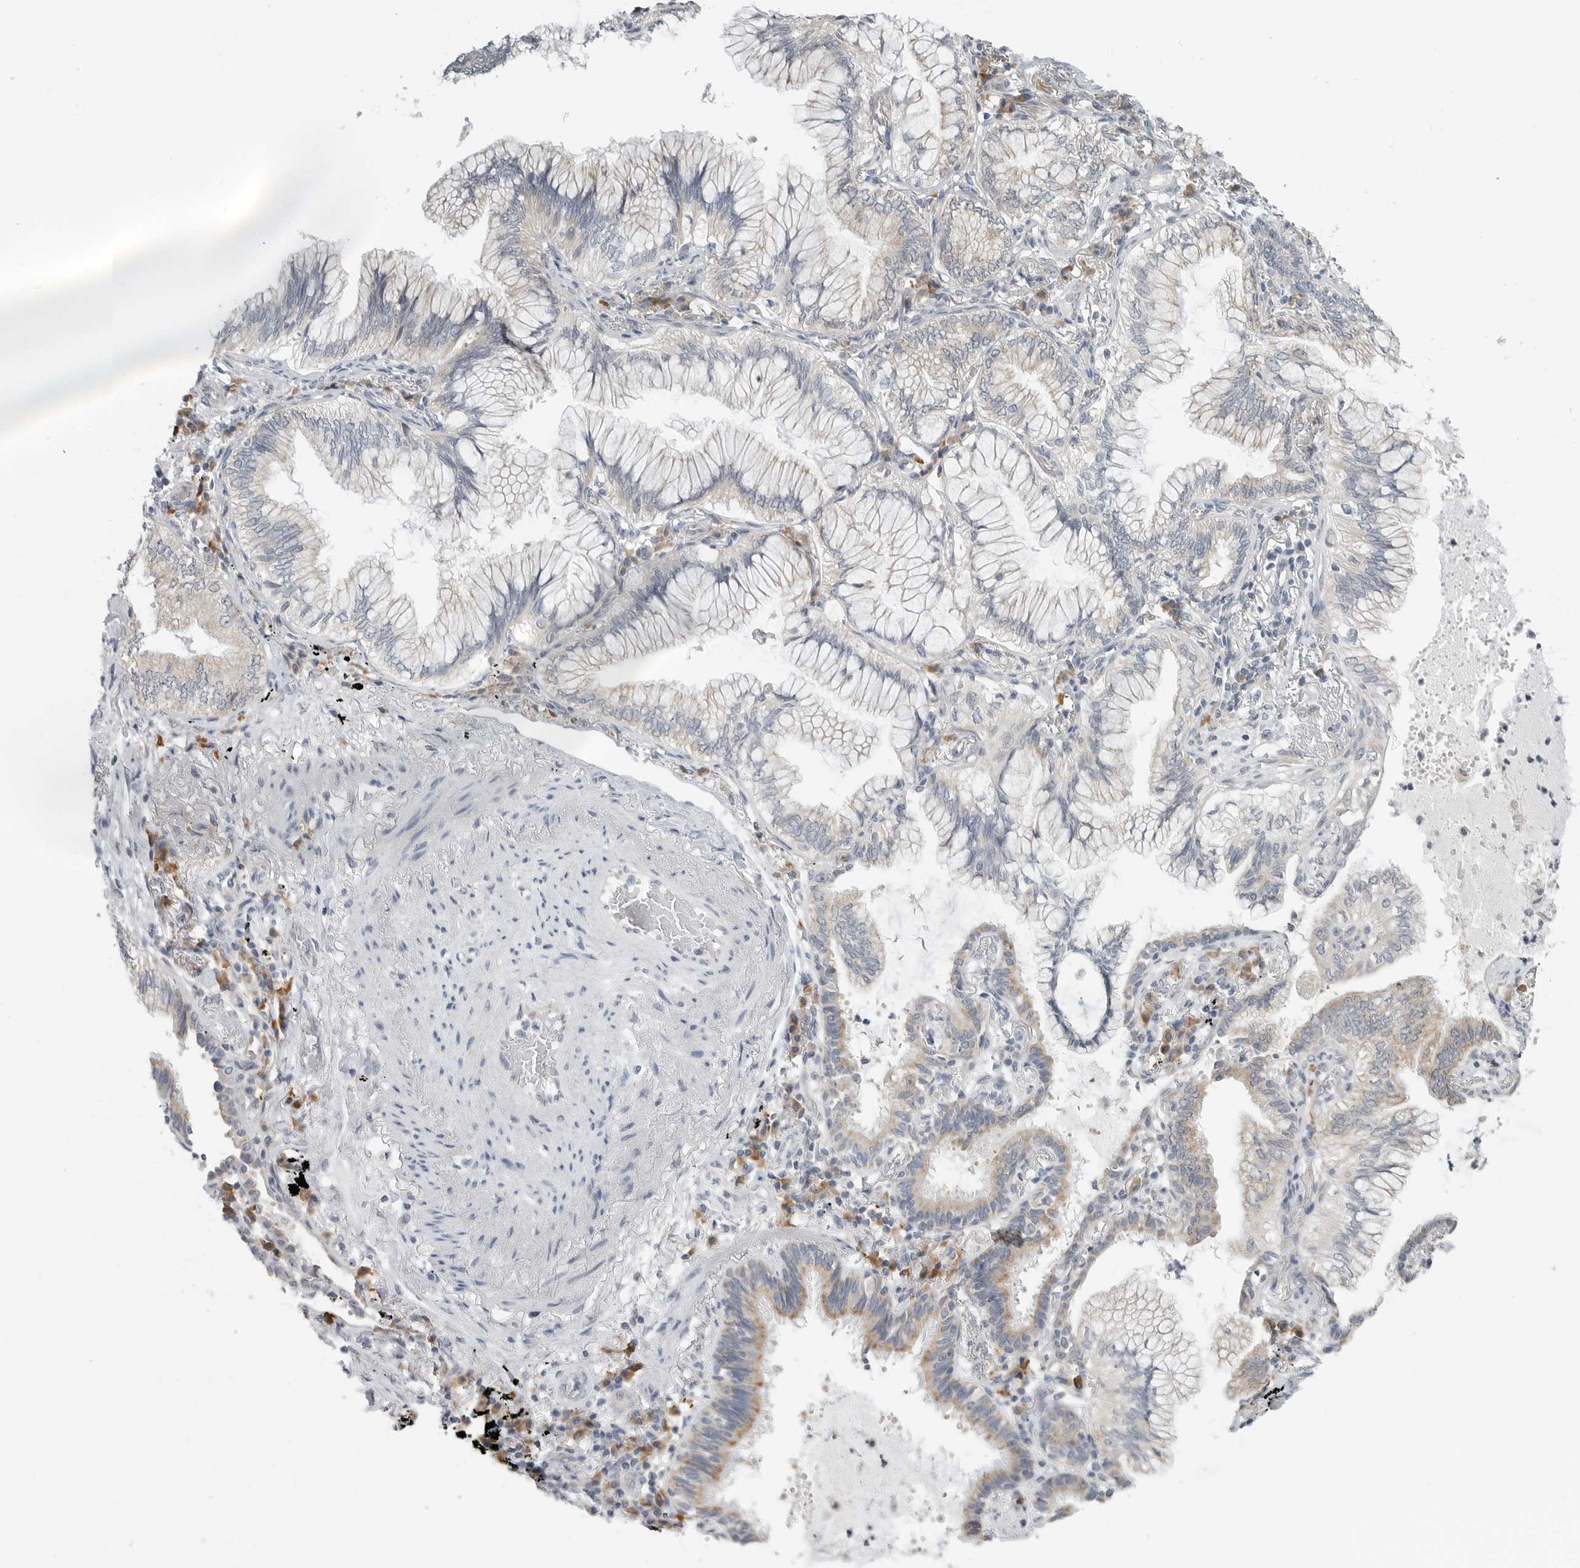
{"staining": {"intensity": "weak", "quantity": "<25%", "location": "cytoplasmic/membranous"}, "tissue": "lung cancer", "cell_type": "Tumor cells", "image_type": "cancer", "snomed": [{"axis": "morphology", "description": "Adenocarcinoma, NOS"}, {"axis": "topography", "description": "Lung"}], "caption": "A histopathology image of lung adenocarcinoma stained for a protein shows no brown staining in tumor cells. The staining was performed using DAB to visualize the protein expression in brown, while the nuclei were stained in blue with hematoxylin (Magnification: 20x).", "gene": "IL12RB2", "patient": {"sex": "female", "age": 70}}